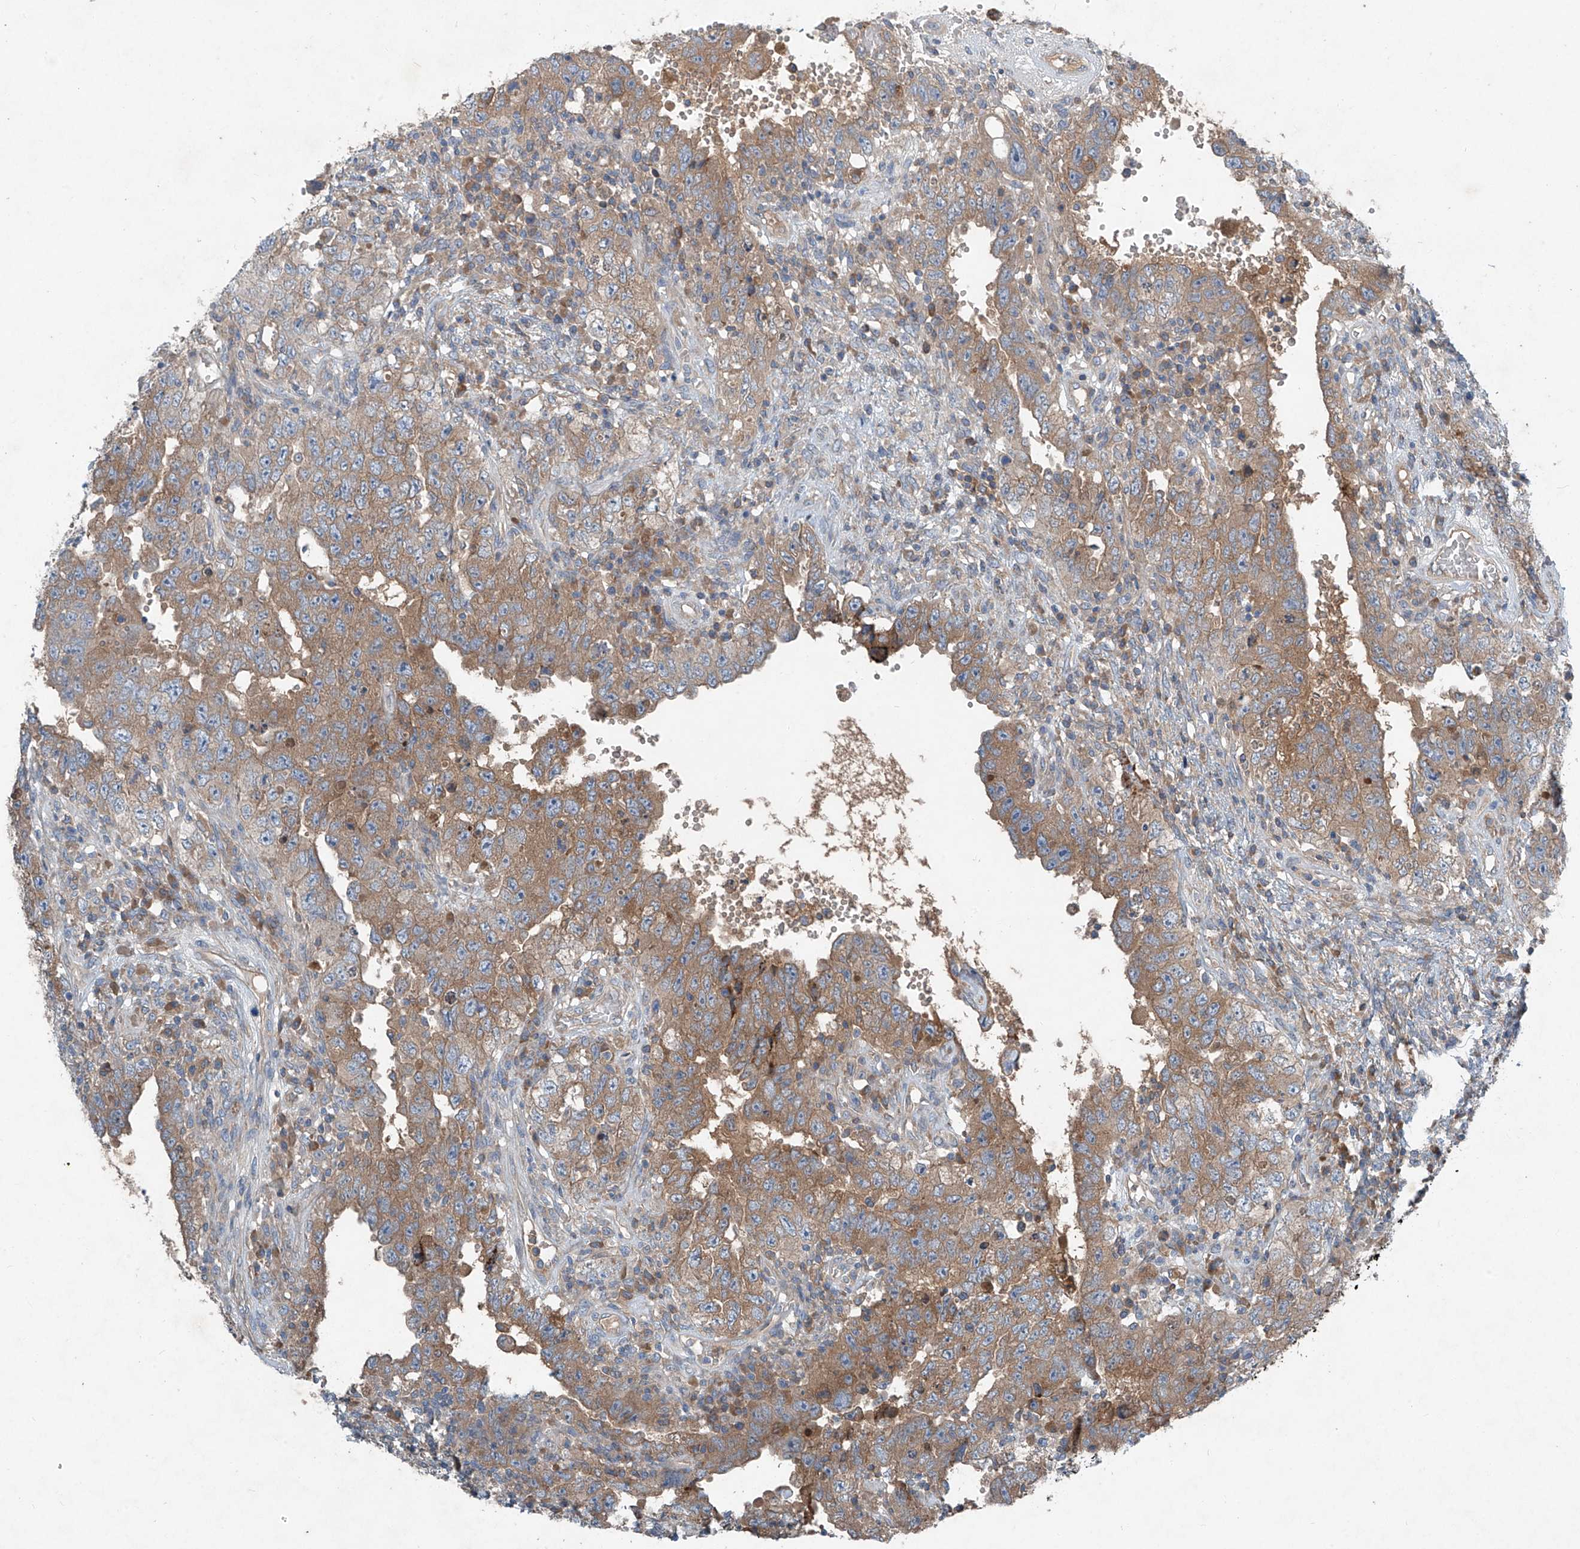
{"staining": {"intensity": "moderate", "quantity": ">75%", "location": "cytoplasmic/membranous"}, "tissue": "testis cancer", "cell_type": "Tumor cells", "image_type": "cancer", "snomed": [{"axis": "morphology", "description": "Carcinoma, Embryonal, NOS"}, {"axis": "topography", "description": "Testis"}], "caption": "Human embryonal carcinoma (testis) stained with a protein marker reveals moderate staining in tumor cells.", "gene": "FOXRED2", "patient": {"sex": "male", "age": 26}}